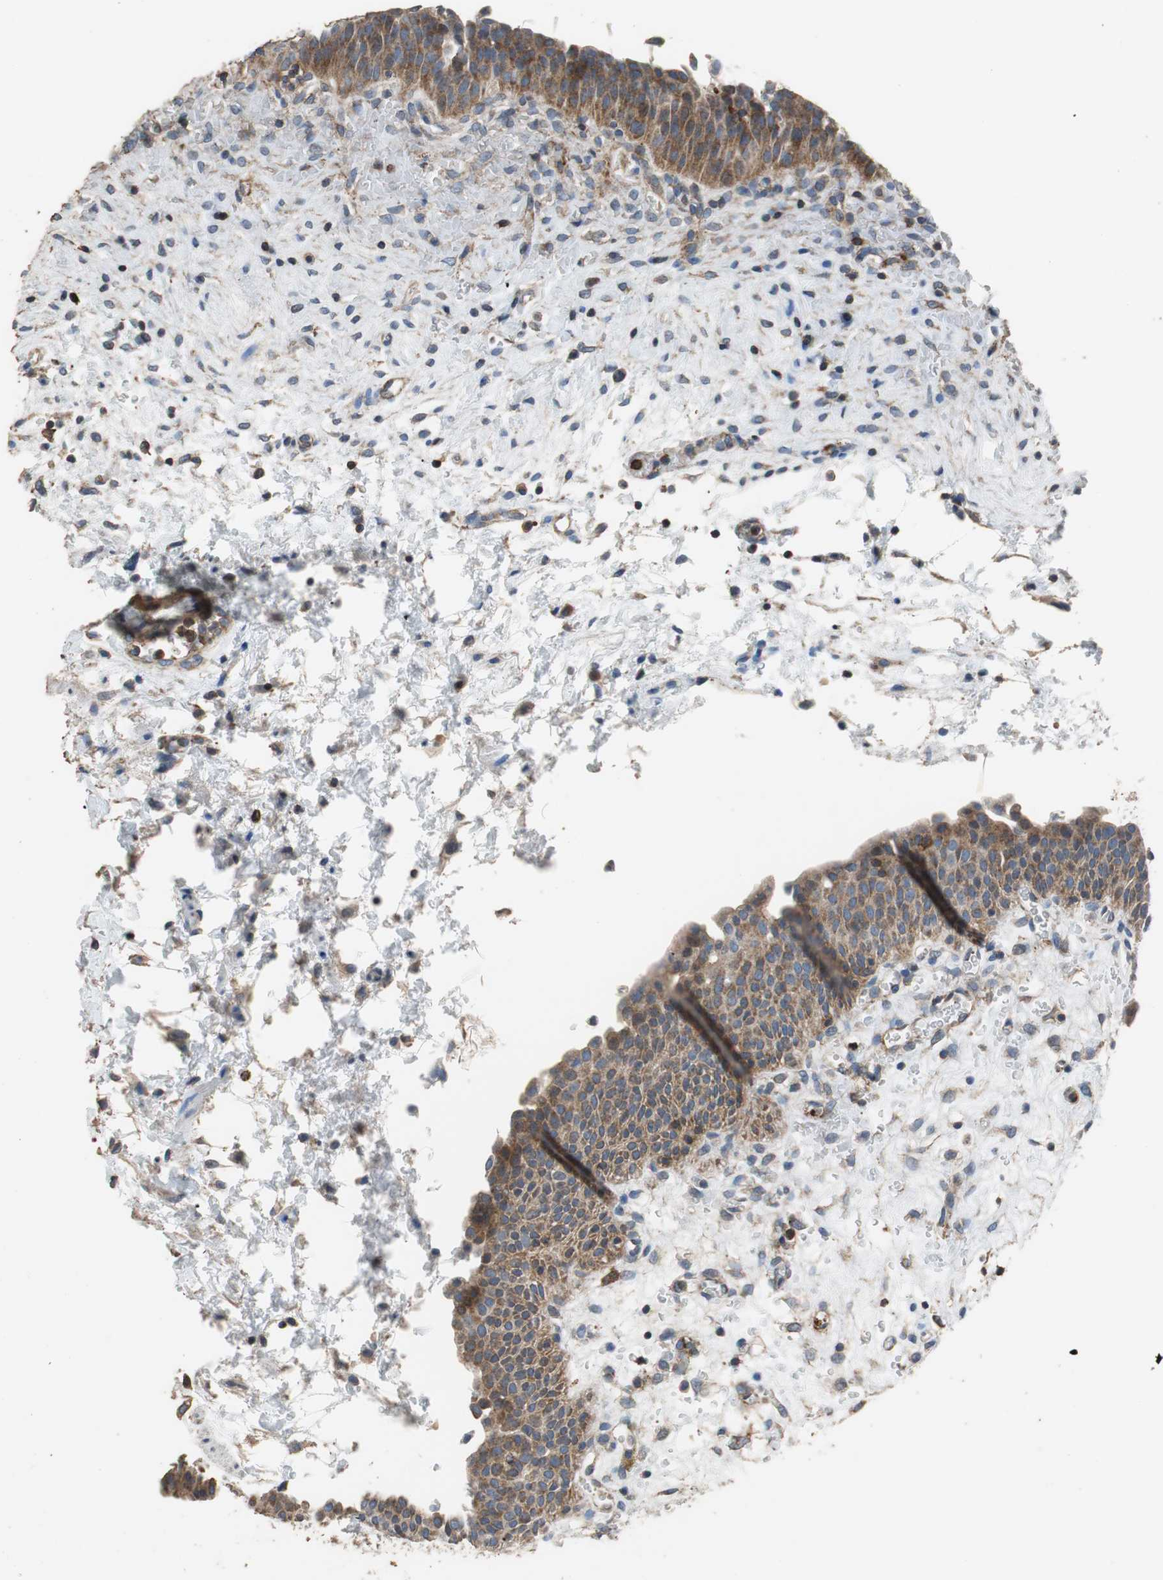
{"staining": {"intensity": "moderate", "quantity": ">75%", "location": "cytoplasmic/membranous"}, "tissue": "urinary bladder", "cell_type": "Urothelial cells", "image_type": "normal", "snomed": [{"axis": "morphology", "description": "Normal tissue, NOS"}, {"axis": "morphology", "description": "Dysplasia, NOS"}, {"axis": "topography", "description": "Urinary bladder"}], "caption": "A medium amount of moderate cytoplasmic/membranous staining is identified in approximately >75% of urothelial cells in benign urinary bladder.", "gene": "PRKRA", "patient": {"sex": "male", "age": 35}}